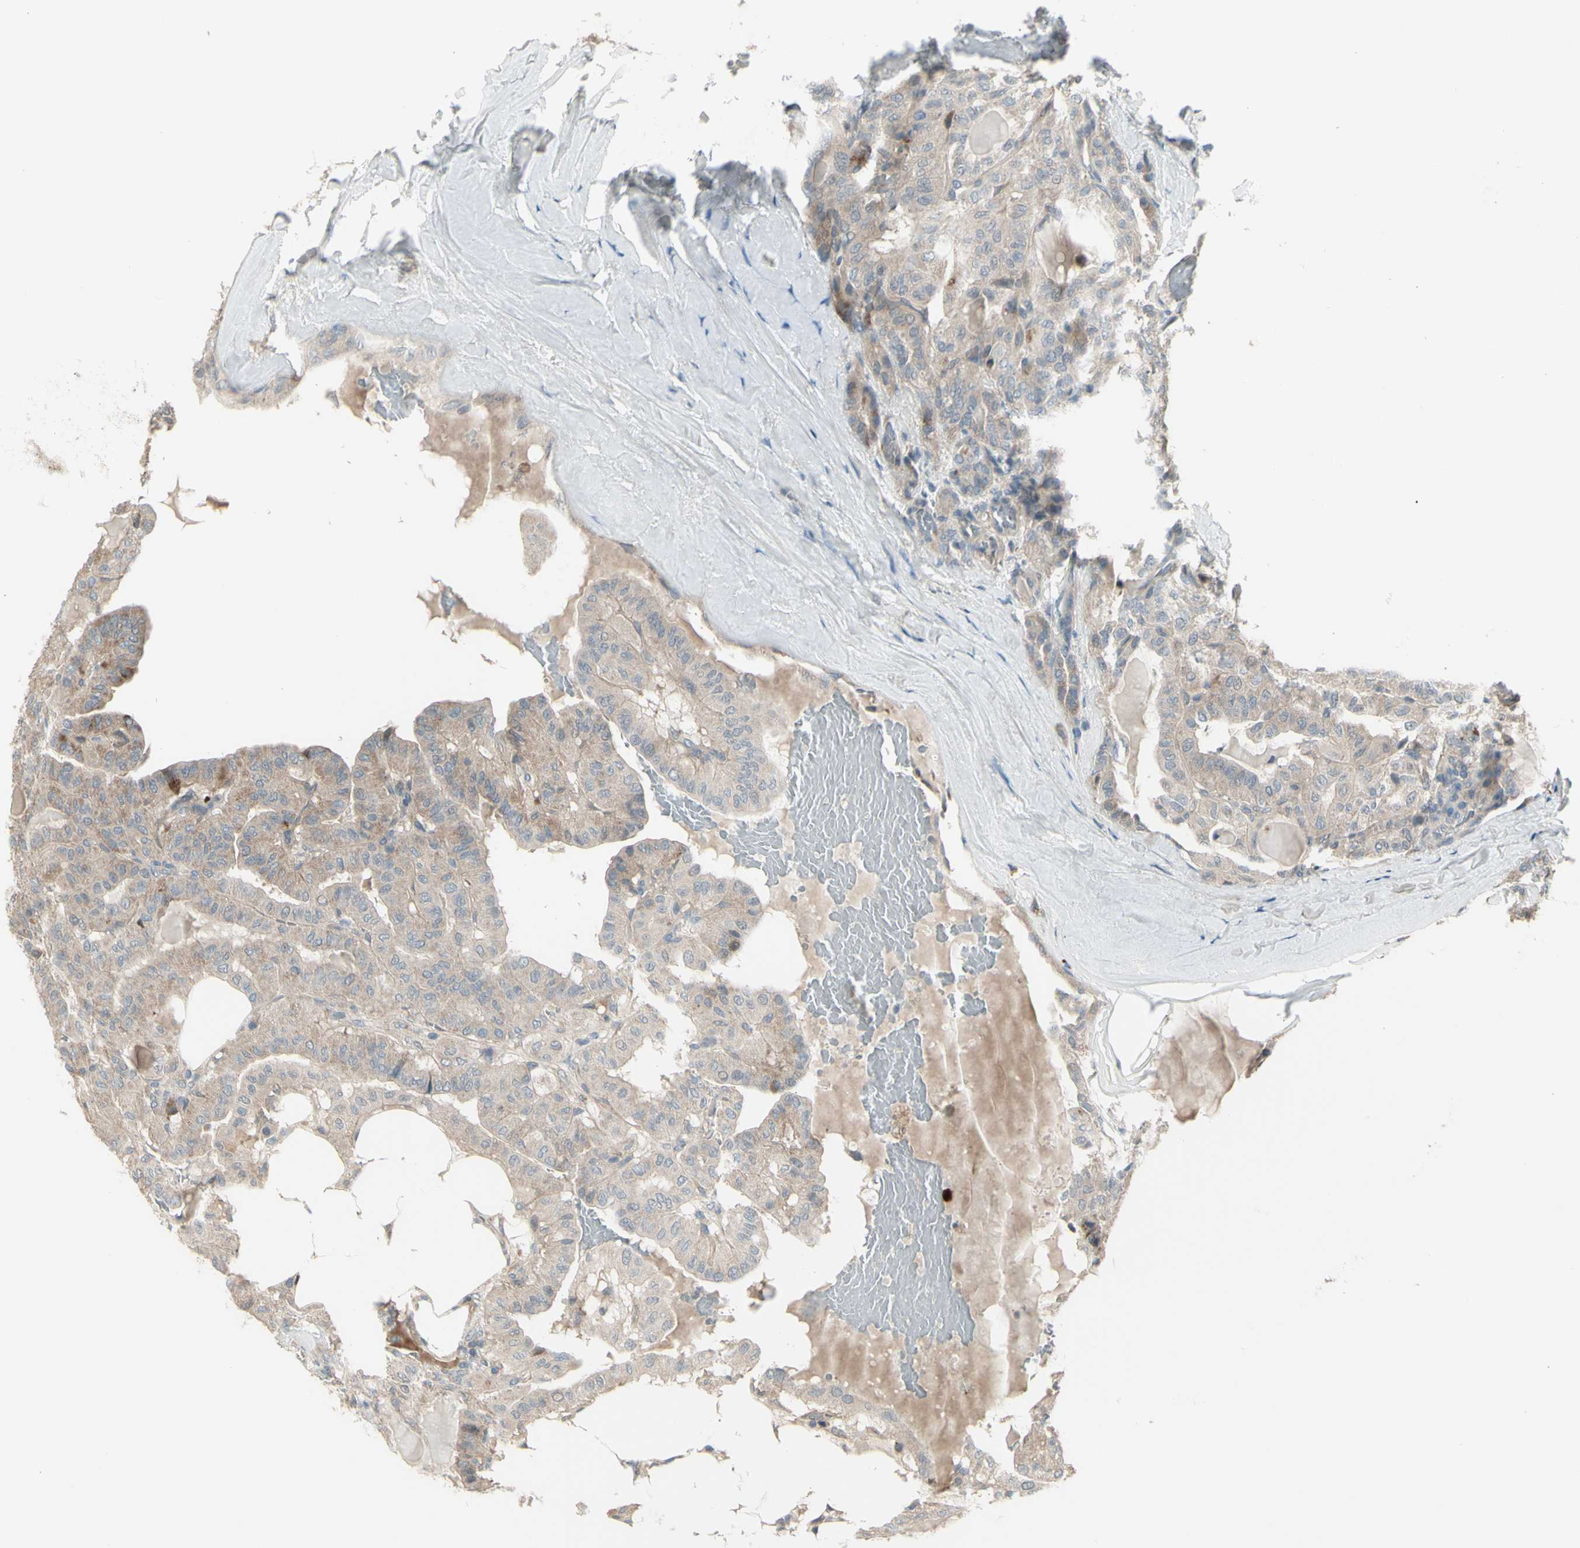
{"staining": {"intensity": "weak", "quantity": ">75%", "location": "cytoplasmic/membranous"}, "tissue": "thyroid cancer", "cell_type": "Tumor cells", "image_type": "cancer", "snomed": [{"axis": "morphology", "description": "Papillary adenocarcinoma, NOS"}, {"axis": "topography", "description": "Thyroid gland"}], "caption": "This micrograph demonstrates immunohistochemistry (IHC) staining of thyroid cancer (papillary adenocarcinoma), with low weak cytoplasmic/membranous expression in approximately >75% of tumor cells.", "gene": "OSTM1", "patient": {"sex": "male", "age": 77}}